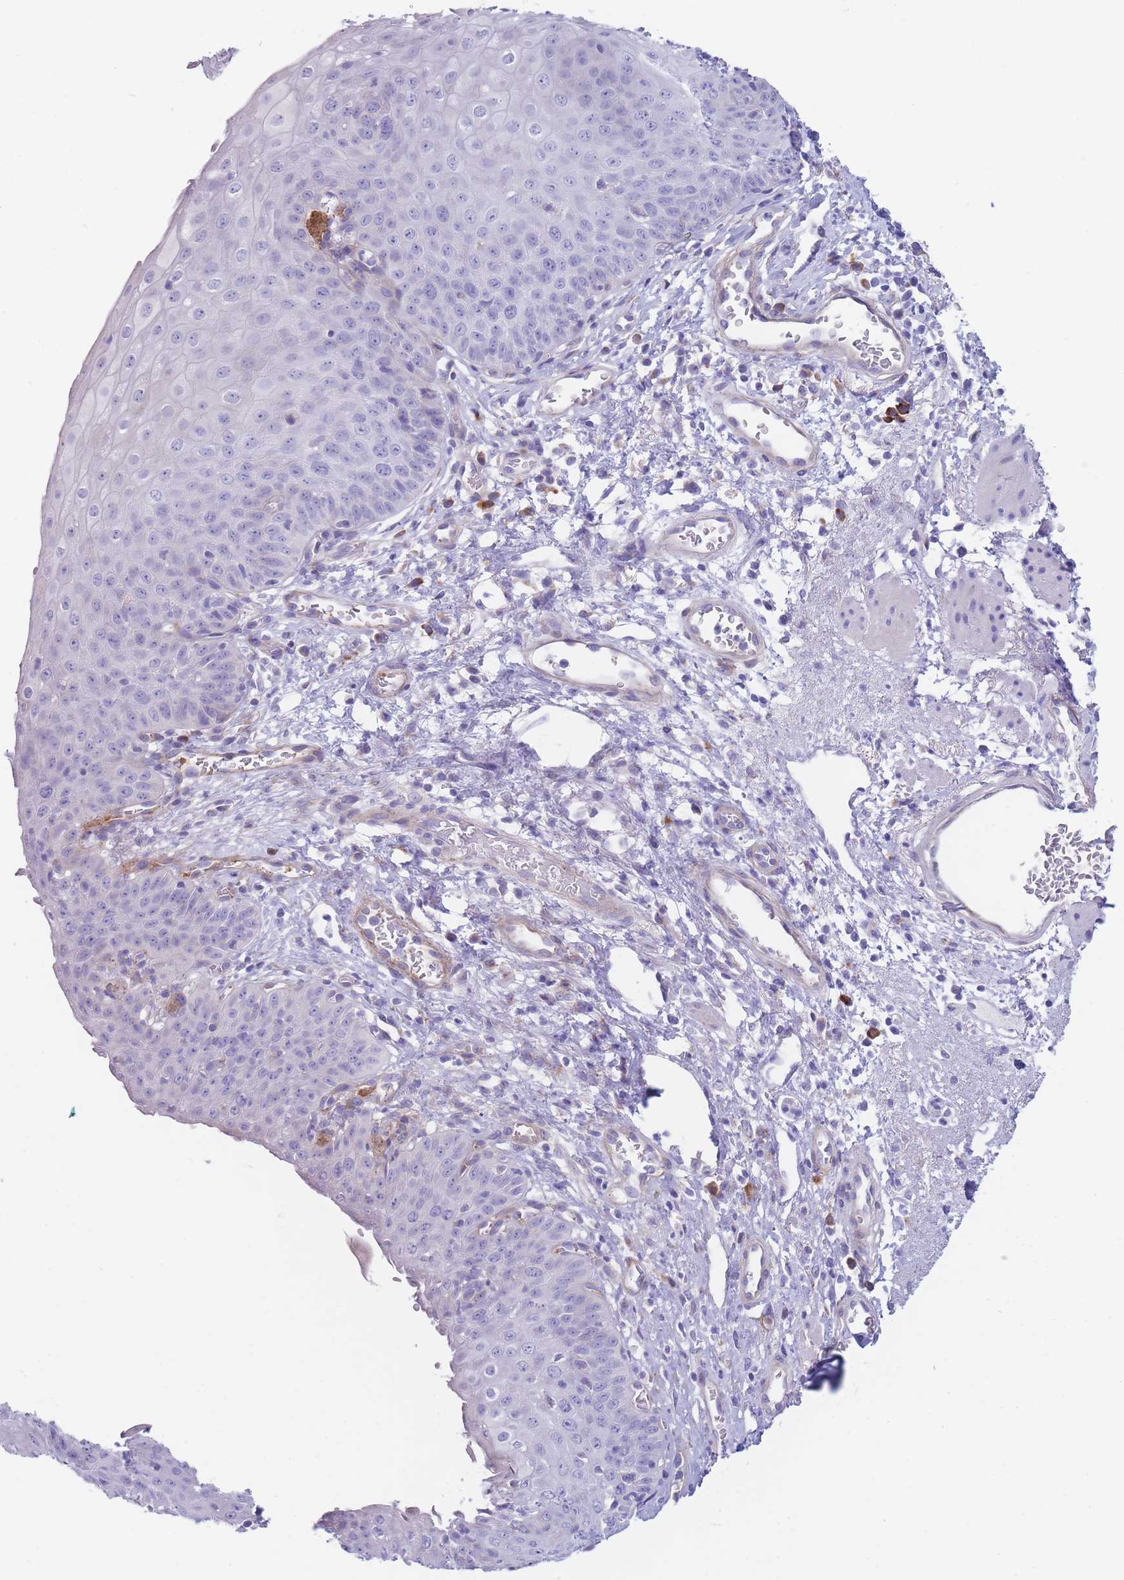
{"staining": {"intensity": "negative", "quantity": "none", "location": "none"}, "tissue": "esophagus", "cell_type": "Squamous epithelial cells", "image_type": "normal", "snomed": [{"axis": "morphology", "description": "Normal tissue, NOS"}, {"axis": "topography", "description": "Esophagus"}], "caption": "High power microscopy micrograph of an IHC histopathology image of benign esophagus, revealing no significant expression in squamous epithelial cells.", "gene": "DET1", "patient": {"sex": "male", "age": 71}}